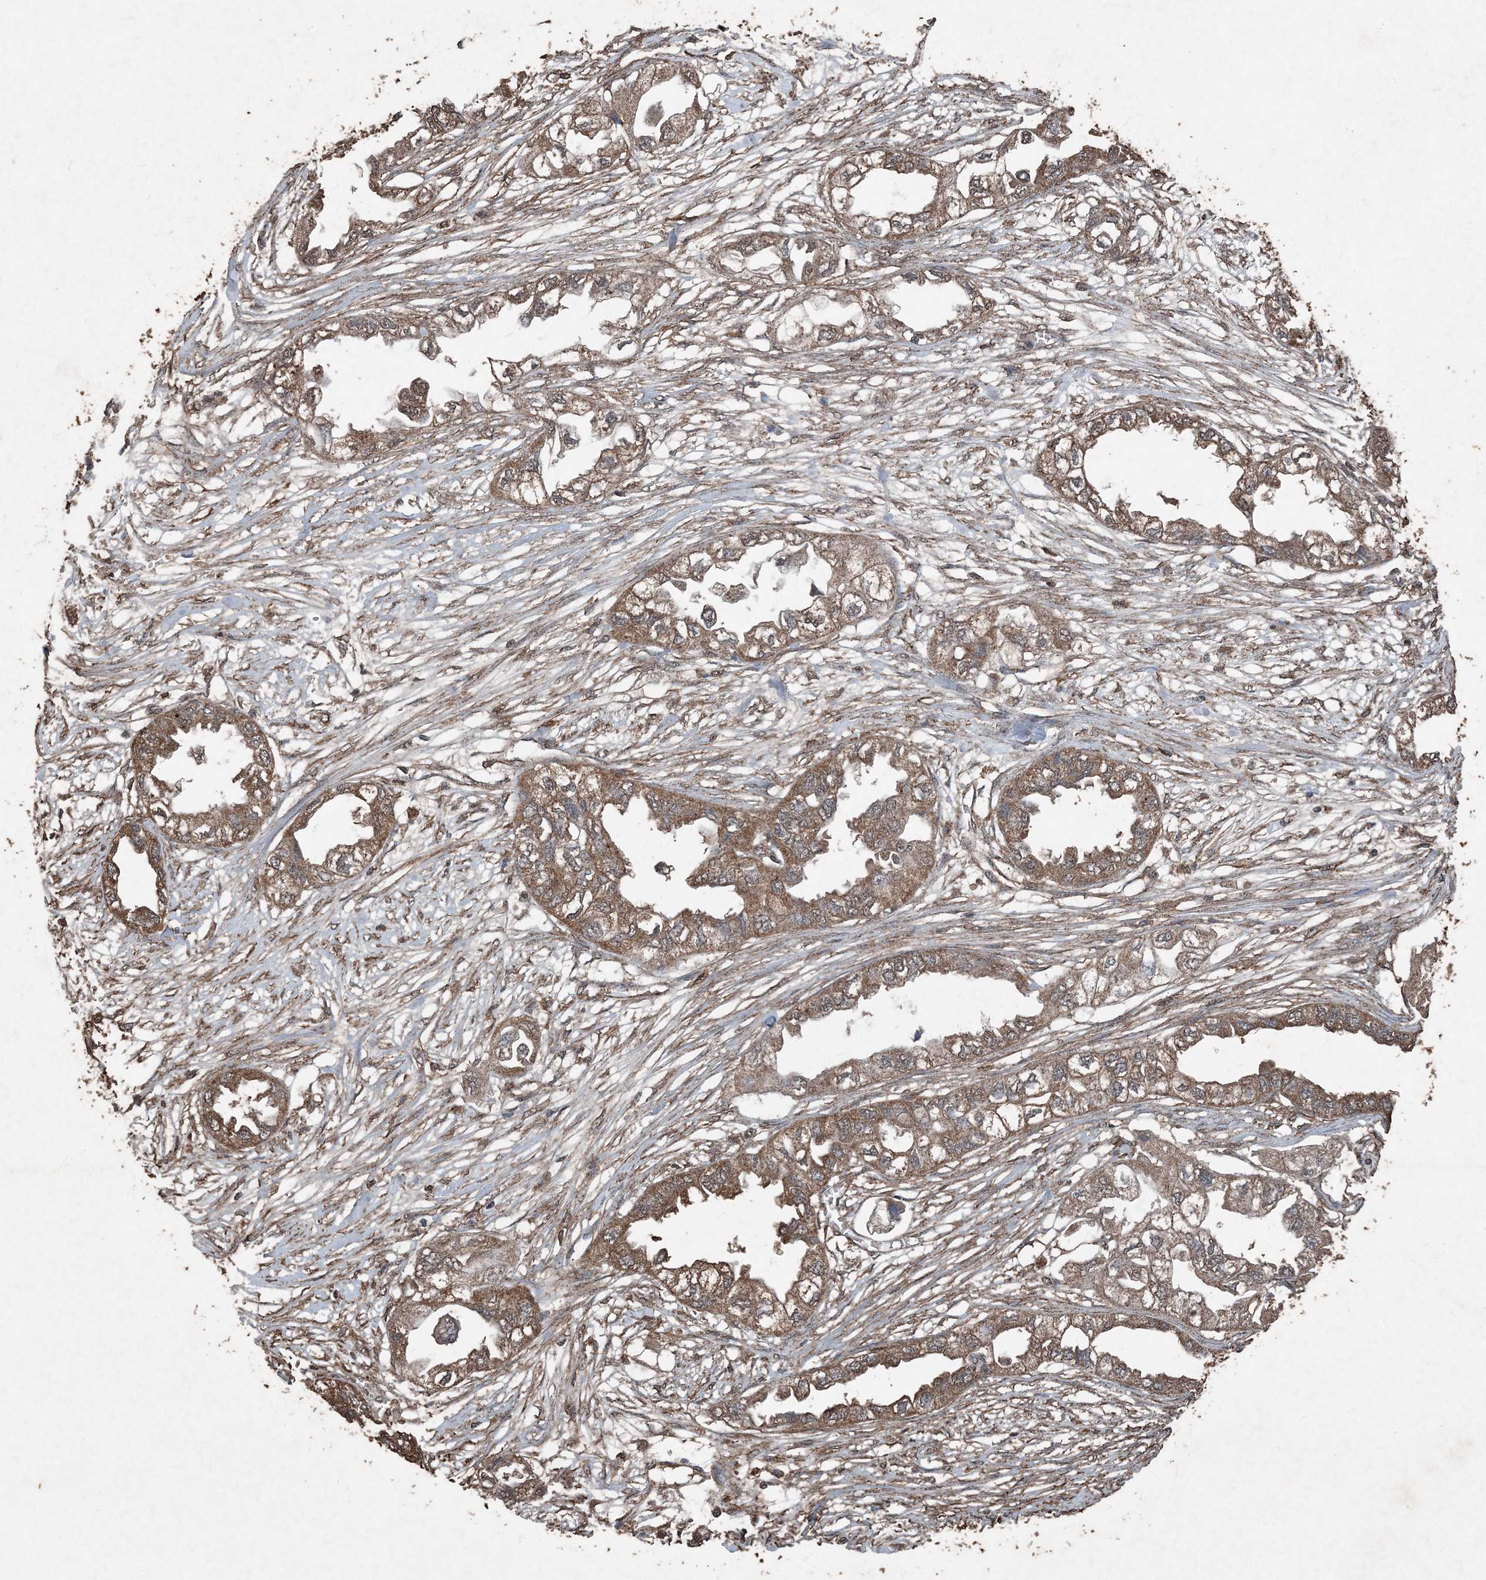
{"staining": {"intensity": "moderate", "quantity": ">75%", "location": "cytoplasmic/membranous"}, "tissue": "endometrial cancer", "cell_type": "Tumor cells", "image_type": "cancer", "snomed": [{"axis": "morphology", "description": "Adenocarcinoma, NOS"}, {"axis": "topography", "description": "Endometrium"}], "caption": "Immunohistochemical staining of endometrial adenocarcinoma shows medium levels of moderate cytoplasmic/membranous staining in approximately >75% of tumor cells. The staining was performed using DAB (3,3'-diaminobenzidine) to visualize the protein expression in brown, while the nuclei were stained in blue with hematoxylin (Magnification: 20x).", "gene": "FCN3", "patient": {"sex": "female", "age": 67}}